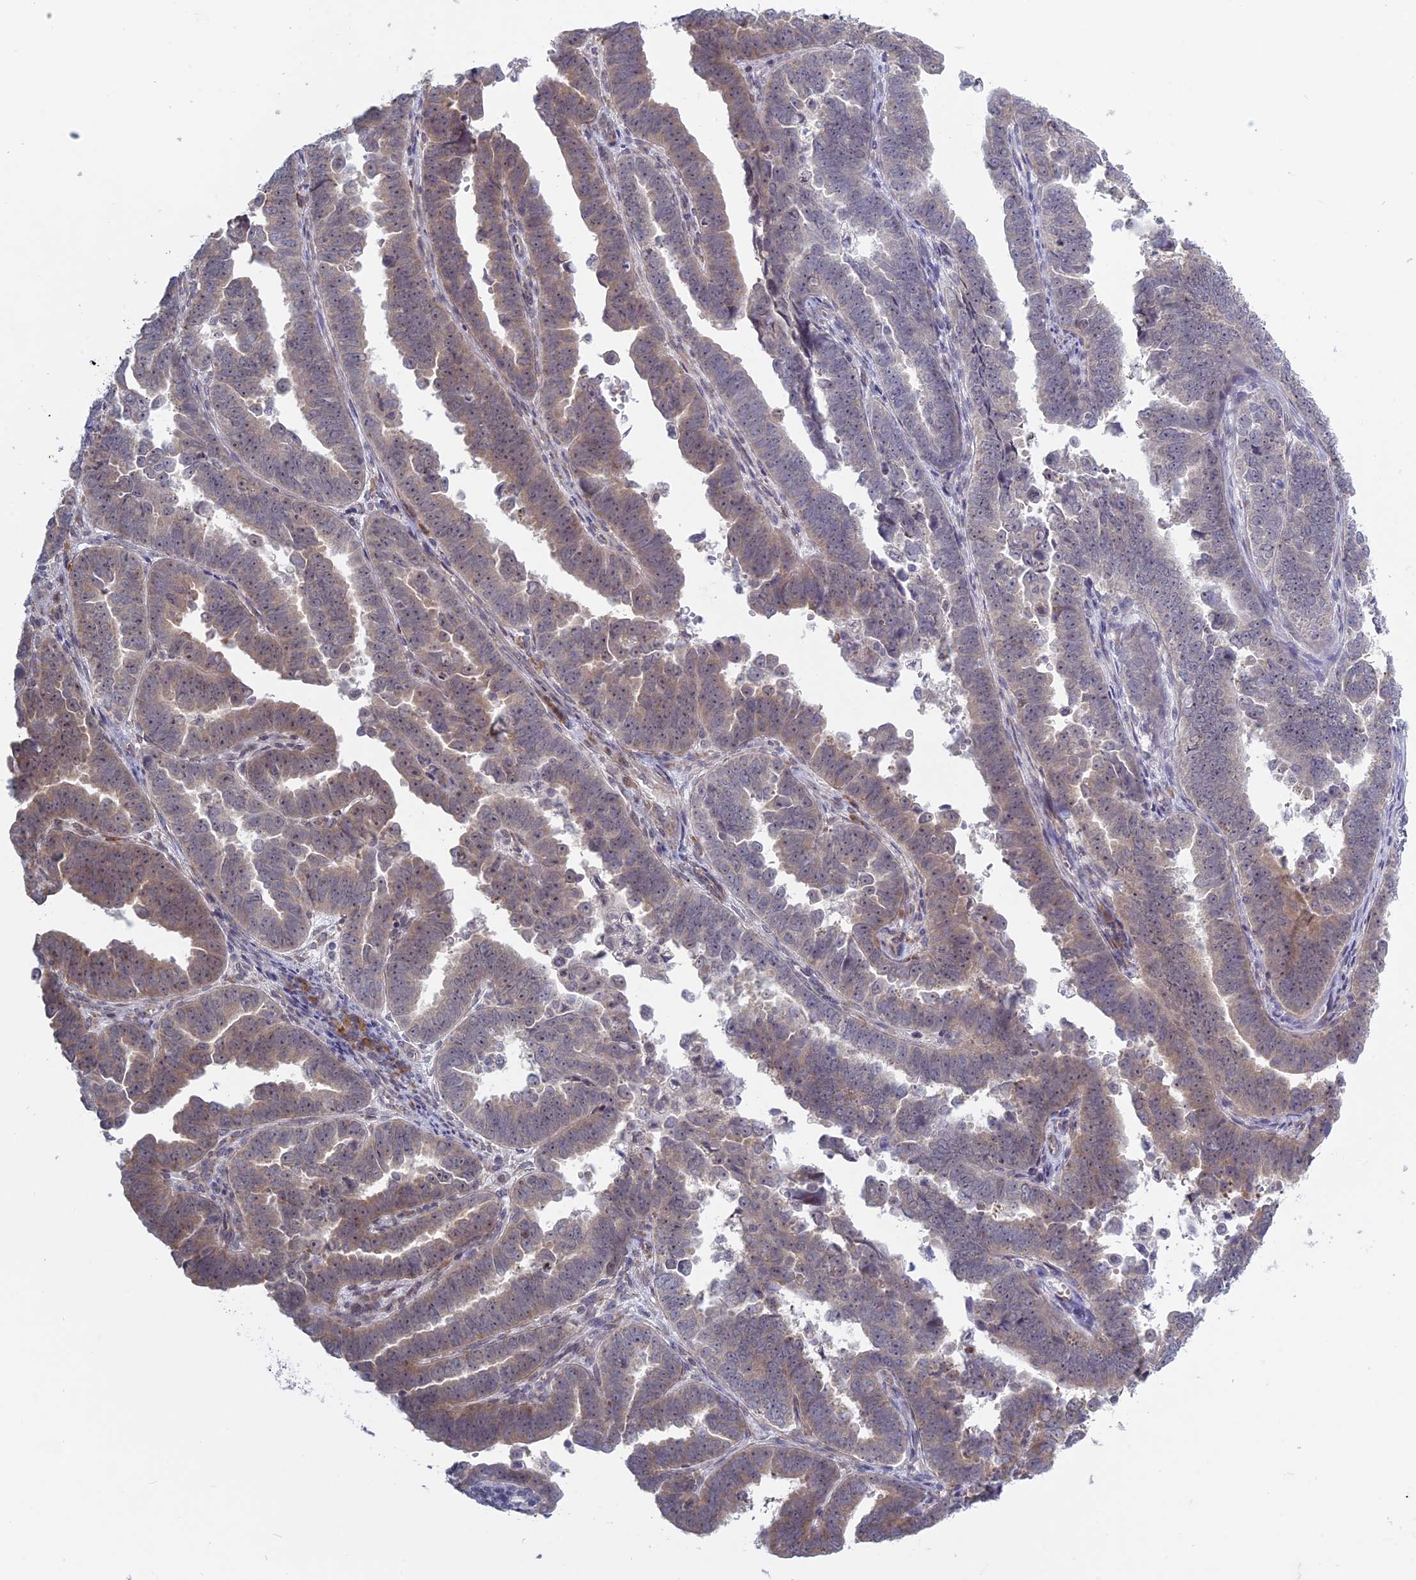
{"staining": {"intensity": "weak", "quantity": "25%-75%", "location": "cytoplasmic/membranous,nuclear"}, "tissue": "endometrial cancer", "cell_type": "Tumor cells", "image_type": "cancer", "snomed": [{"axis": "morphology", "description": "Adenocarcinoma, NOS"}, {"axis": "topography", "description": "Endometrium"}], "caption": "Immunohistochemistry (IHC) micrograph of human endometrial adenocarcinoma stained for a protein (brown), which displays low levels of weak cytoplasmic/membranous and nuclear positivity in about 25%-75% of tumor cells.", "gene": "RPS19BP1", "patient": {"sex": "female", "age": 75}}